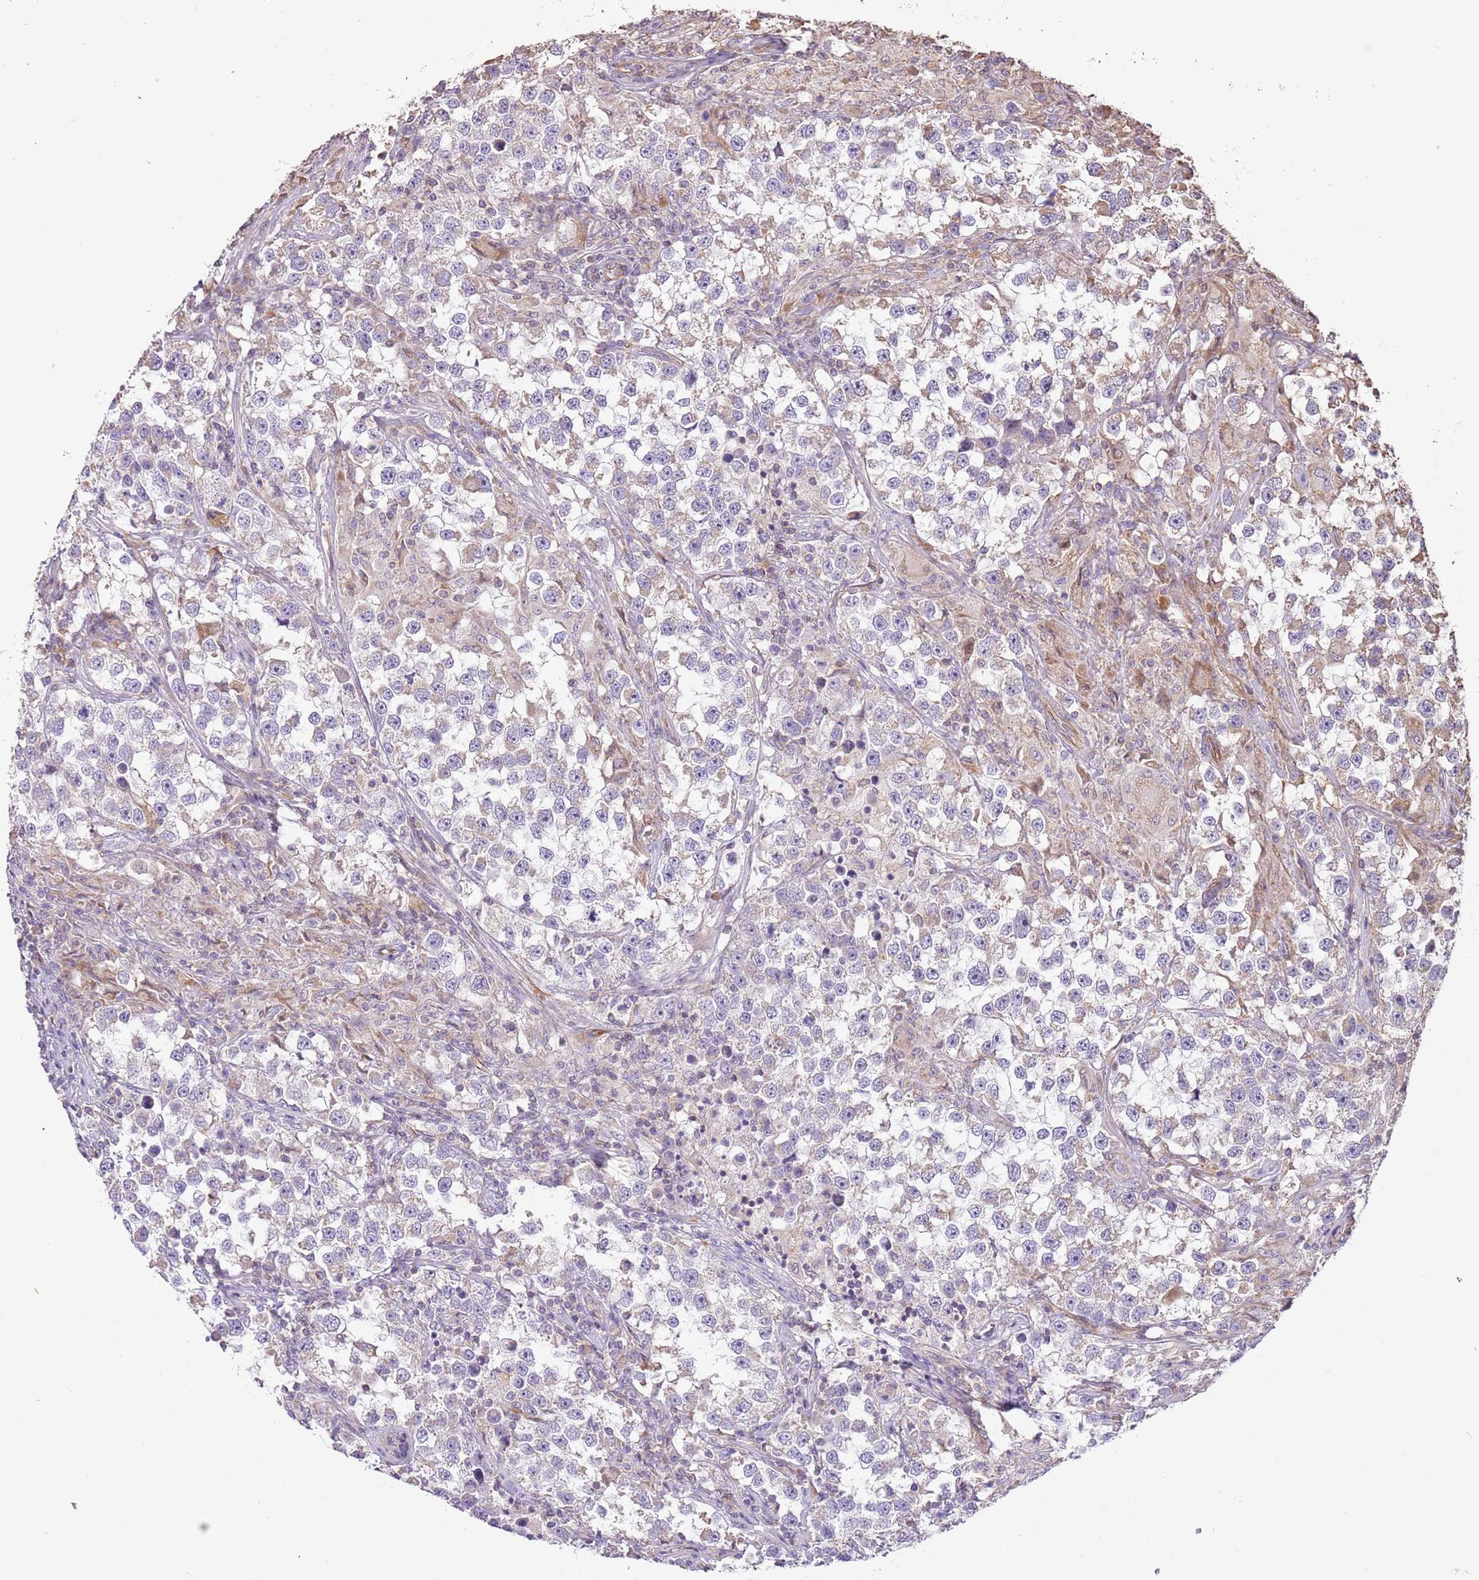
{"staining": {"intensity": "weak", "quantity": "<25%", "location": "cytoplasmic/membranous"}, "tissue": "testis cancer", "cell_type": "Tumor cells", "image_type": "cancer", "snomed": [{"axis": "morphology", "description": "Seminoma, NOS"}, {"axis": "topography", "description": "Testis"}], "caption": "Photomicrograph shows no protein staining in tumor cells of testis cancer tissue.", "gene": "DOCK9", "patient": {"sex": "male", "age": 46}}